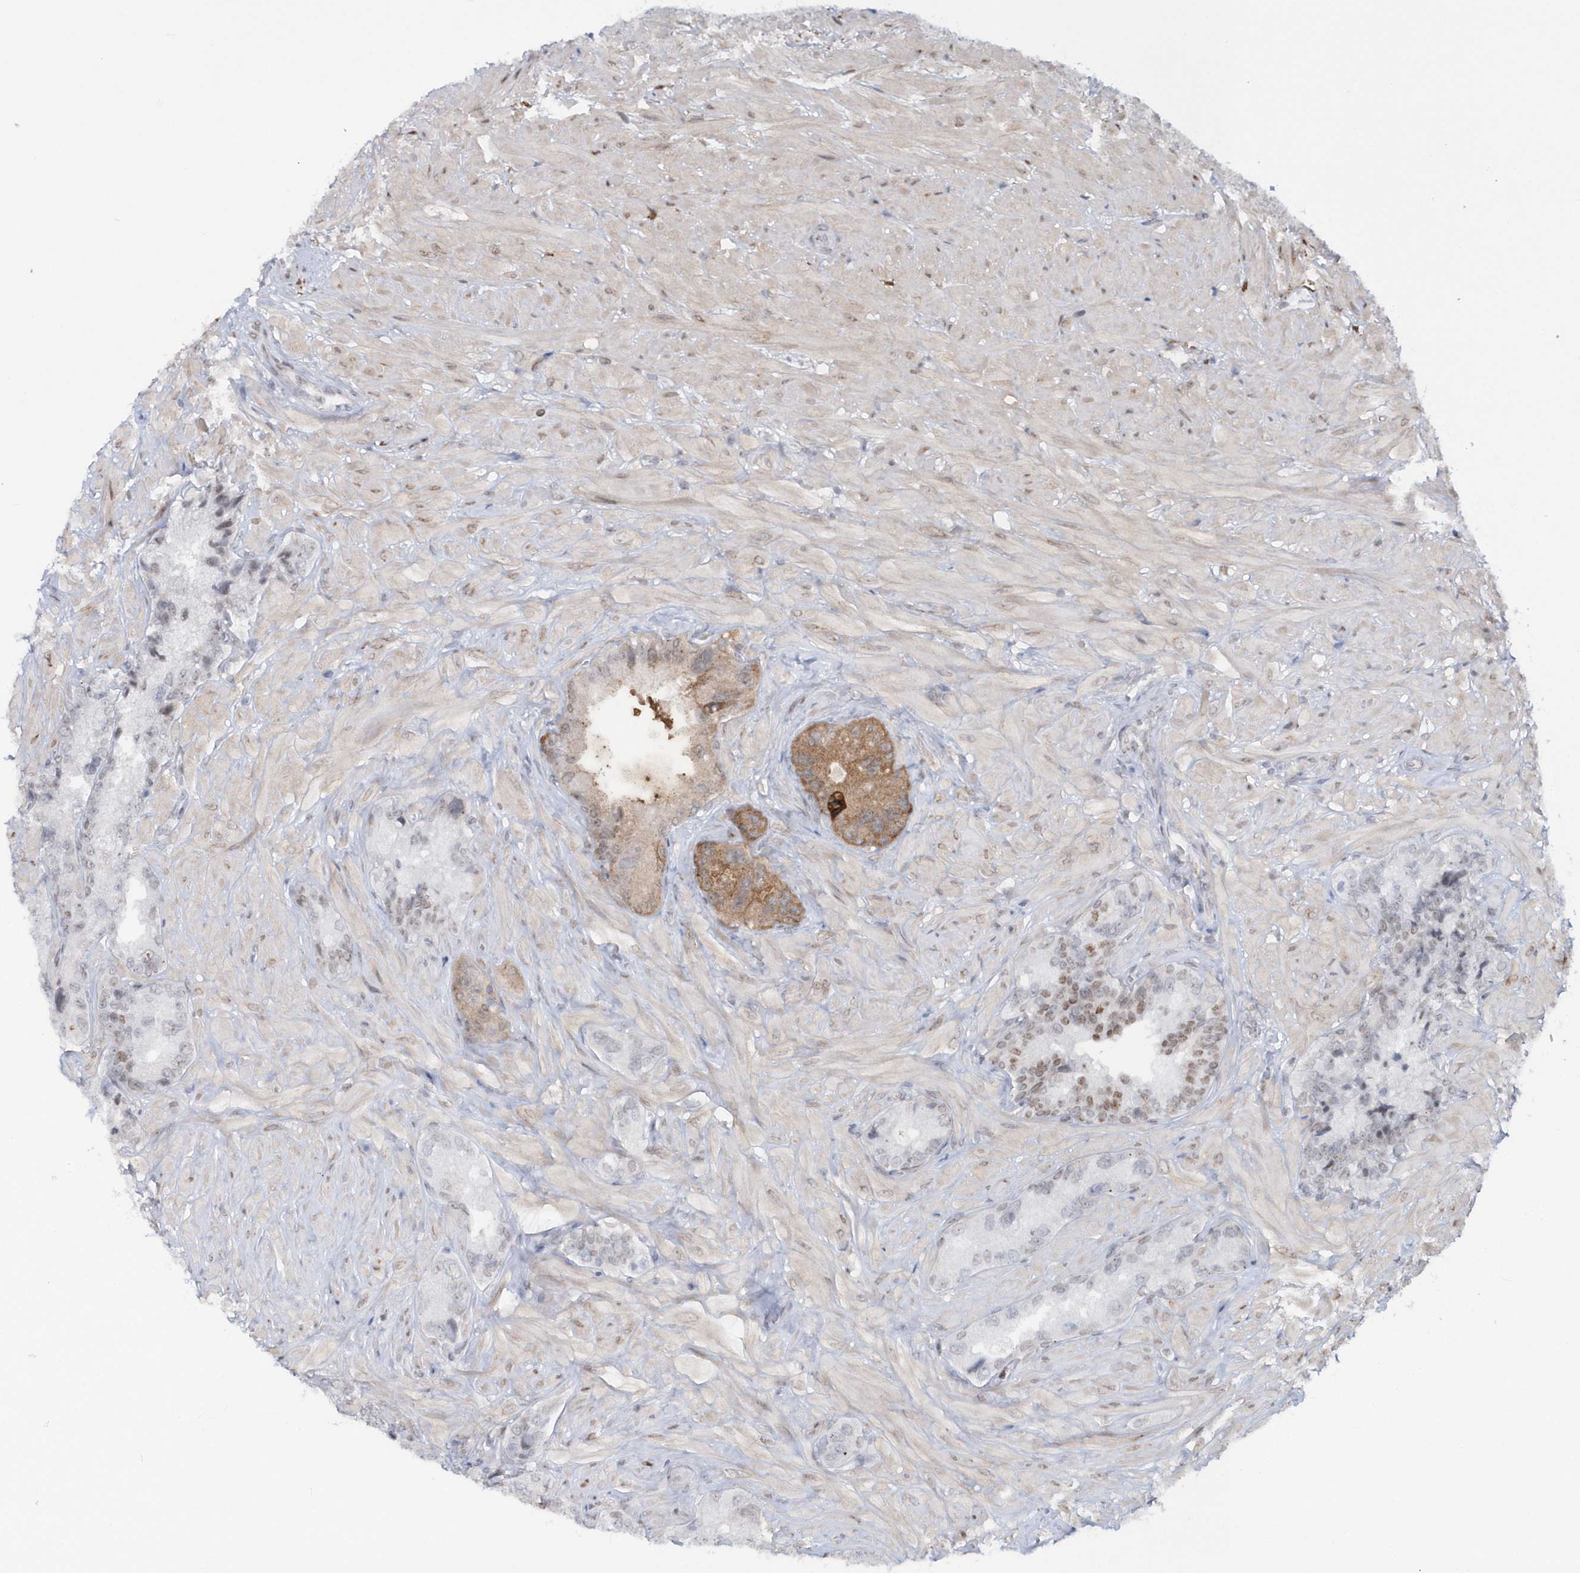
{"staining": {"intensity": "weak", "quantity": "<25%", "location": "cytoplasmic/membranous,nuclear"}, "tissue": "seminal vesicle", "cell_type": "Glandular cells", "image_type": "normal", "snomed": [{"axis": "morphology", "description": "Normal tissue, NOS"}, {"axis": "topography", "description": "Seminal veicle"}, {"axis": "topography", "description": "Peripheral nerve tissue"}], "caption": "IHC of normal seminal vesicle shows no expression in glandular cells.", "gene": "ASCL4", "patient": {"sex": "male", "age": 67}}